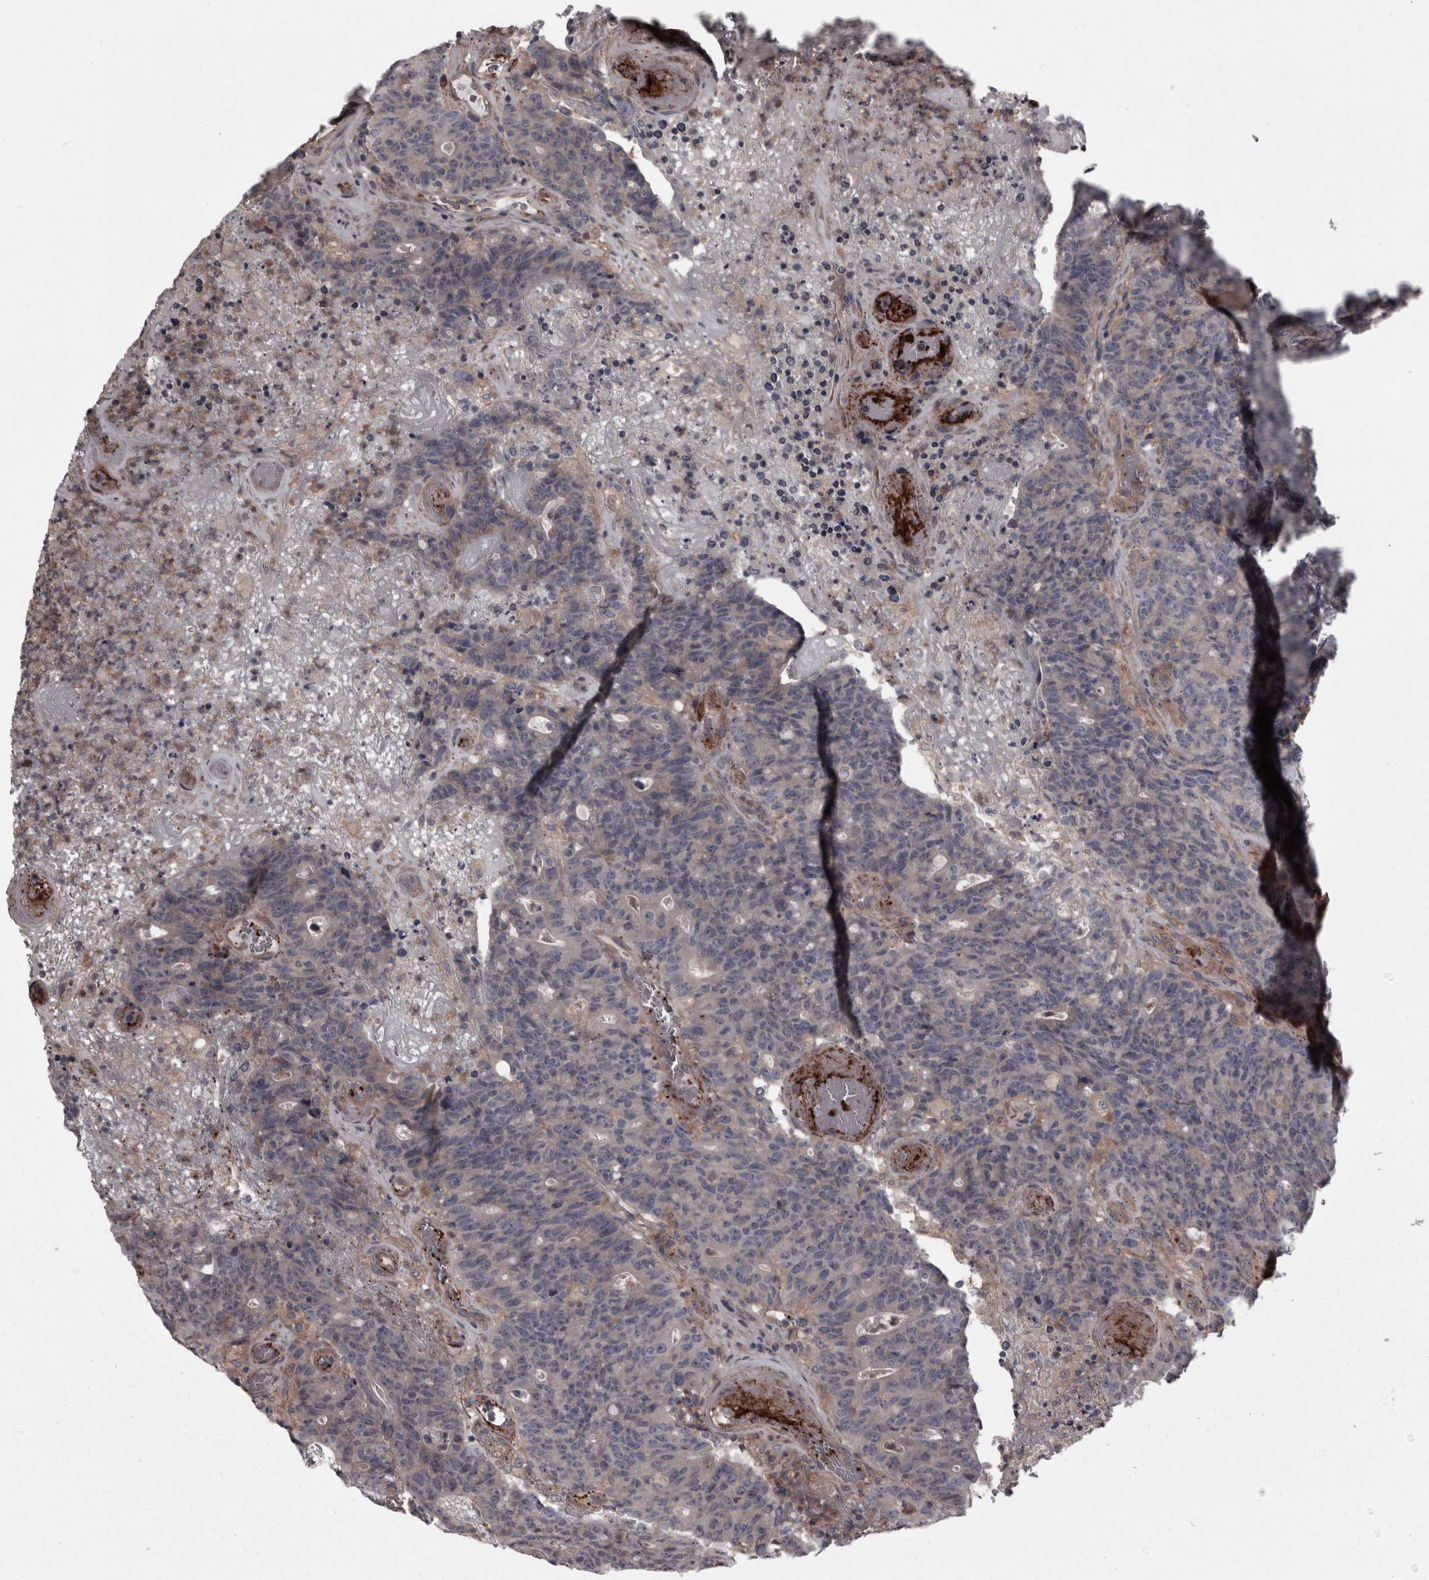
{"staining": {"intensity": "negative", "quantity": "none", "location": "none"}, "tissue": "colorectal cancer", "cell_type": "Tumor cells", "image_type": "cancer", "snomed": [{"axis": "morphology", "description": "Normal tissue, NOS"}, {"axis": "morphology", "description": "Adenocarcinoma, NOS"}, {"axis": "topography", "description": "Colon"}], "caption": "High power microscopy photomicrograph of an IHC micrograph of colorectal cancer, revealing no significant staining in tumor cells.", "gene": "RSU1", "patient": {"sex": "female", "age": 75}}